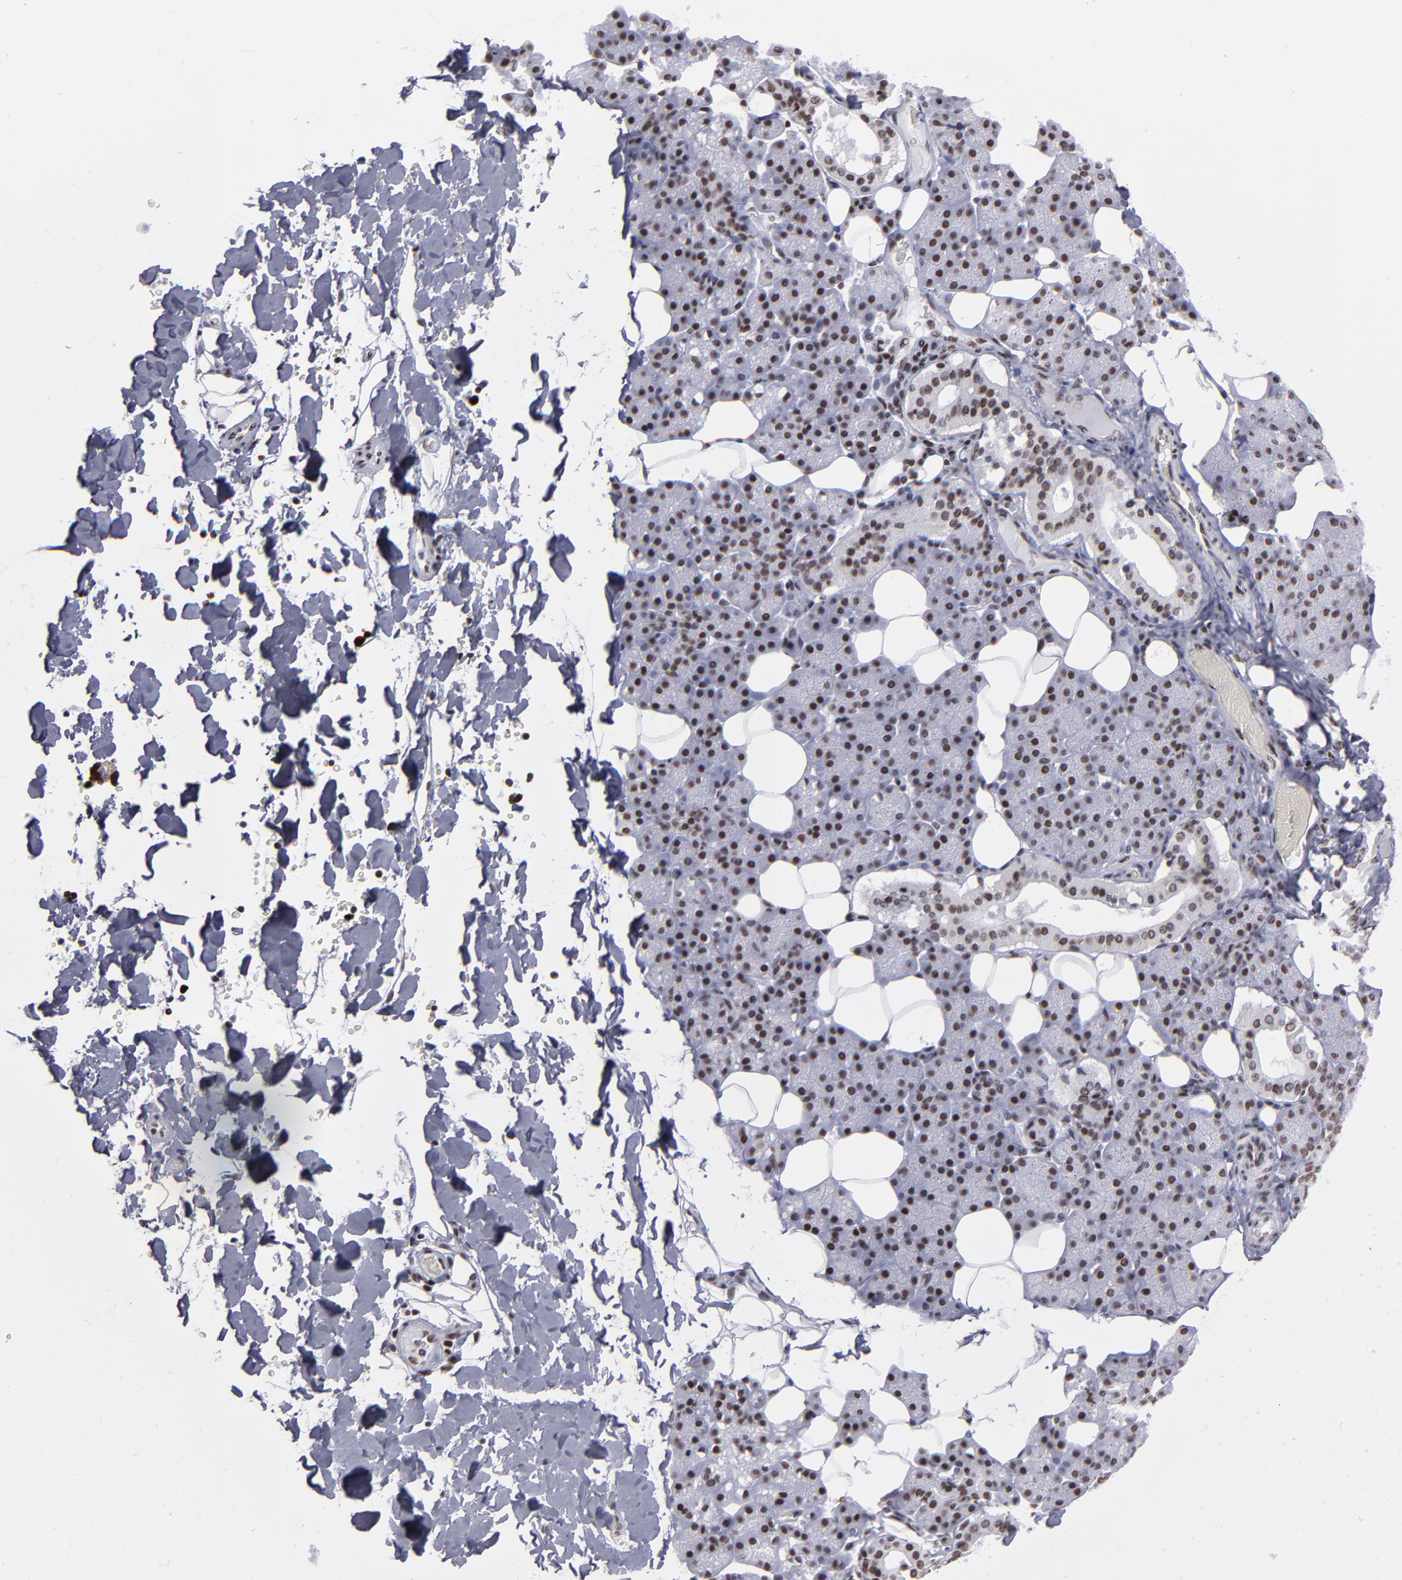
{"staining": {"intensity": "strong", "quantity": ">75%", "location": "nuclear"}, "tissue": "salivary gland", "cell_type": "Glandular cells", "image_type": "normal", "snomed": [{"axis": "morphology", "description": "Normal tissue, NOS"}, {"axis": "topography", "description": "Lymph node"}, {"axis": "topography", "description": "Salivary gland"}], "caption": "A high amount of strong nuclear positivity is seen in about >75% of glandular cells in benign salivary gland. (Stains: DAB (3,3'-diaminobenzidine) in brown, nuclei in blue, Microscopy: brightfield microscopy at high magnification).", "gene": "TERF2", "patient": {"sex": "male", "age": 8}}